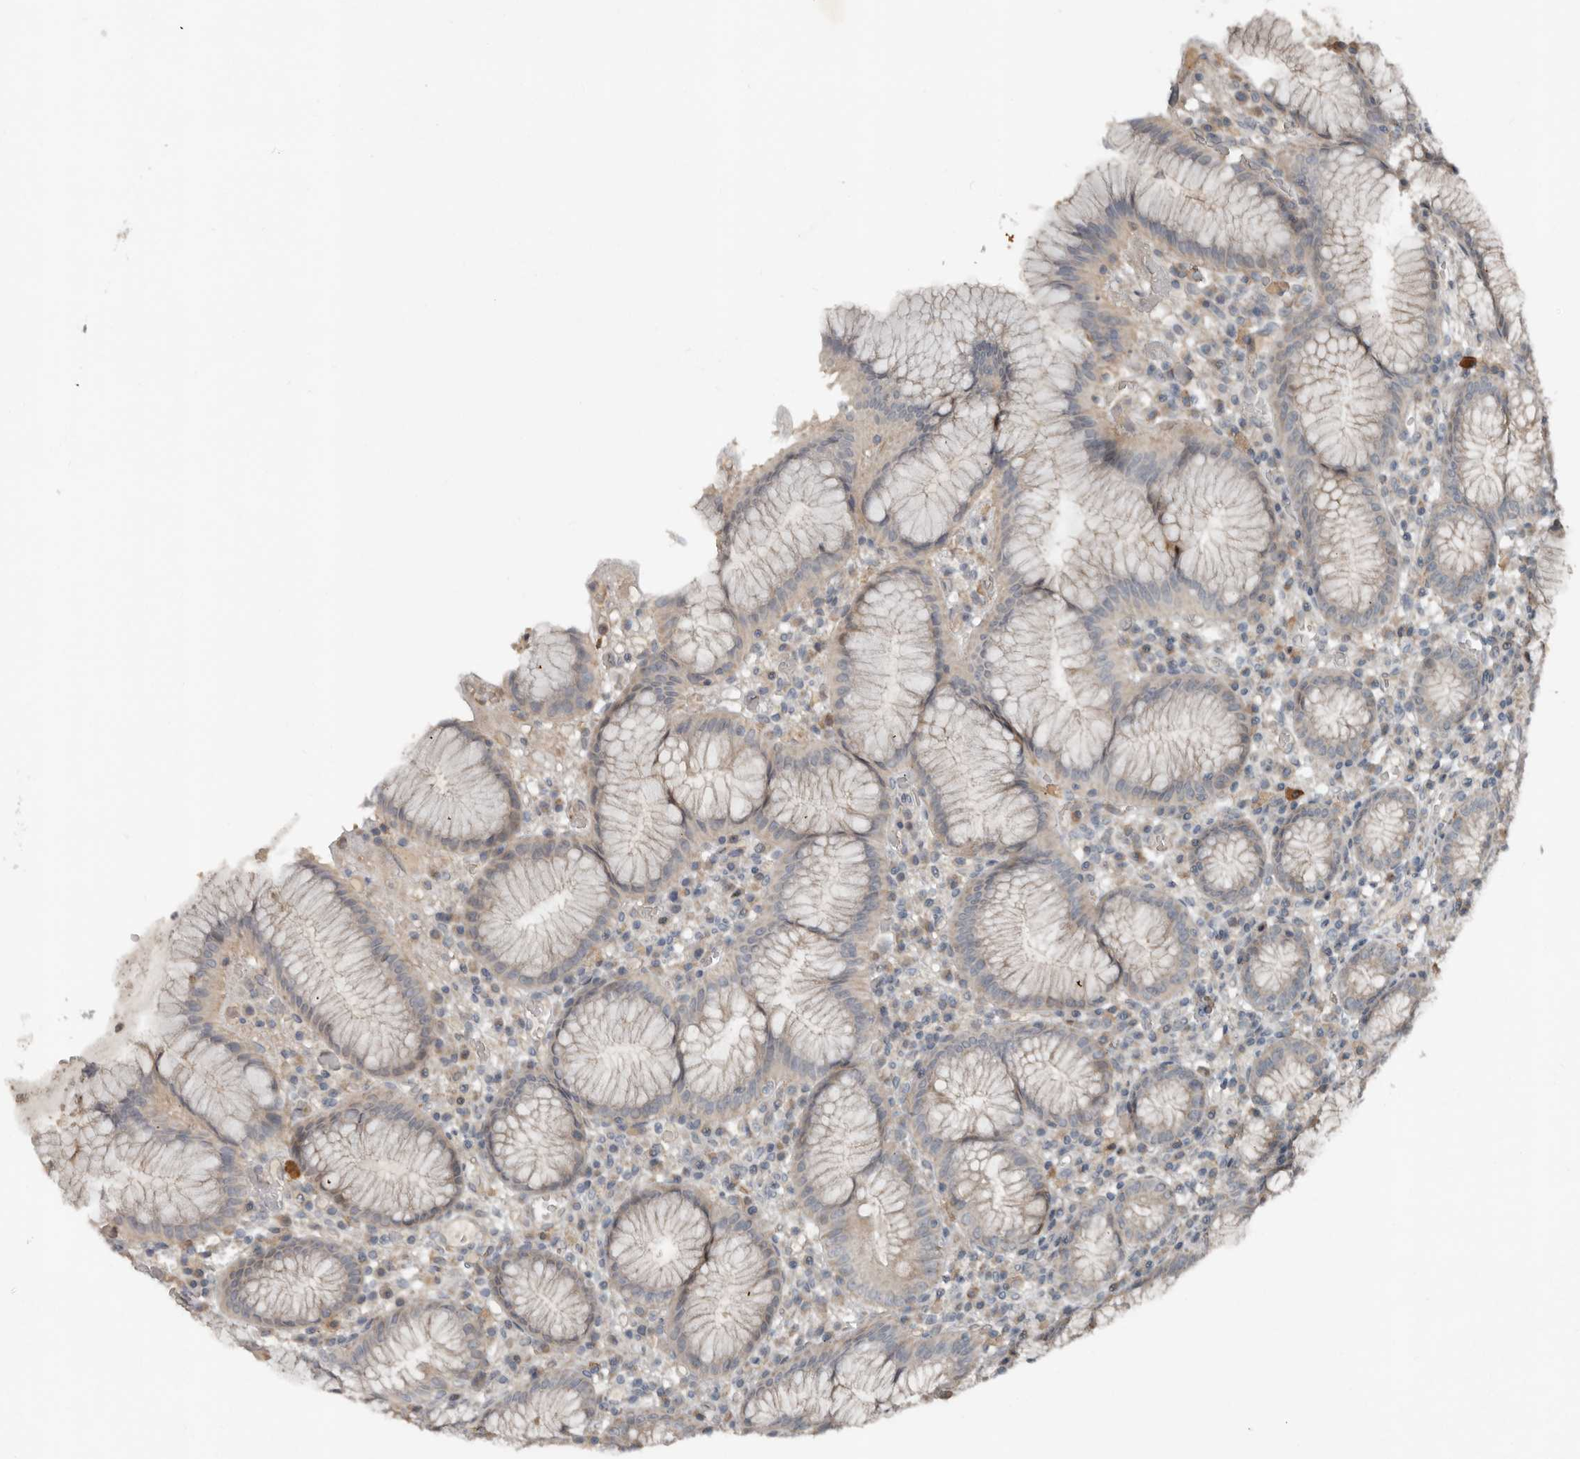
{"staining": {"intensity": "moderate", "quantity": "25%-75%", "location": "cytoplasmic/membranous"}, "tissue": "stomach", "cell_type": "Glandular cells", "image_type": "normal", "snomed": [{"axis": "morphology", "description": "Normal tissue, NOS"}, {"axis": "topography", "description": "Stomach"}], "caption": "Protein staining exhibits moderate cytoplasmic/membranous positivity in about 25%-75% of glandular cells in unremarkable stomach. (Stains: DAB (3,3'-diaminobenzidine) in brown, nuclei in blue, Microscopy: brightfield microscopy at high magnification).", "gene": "SLC6A7", "patient": {"sex": "male", "age": 55}}